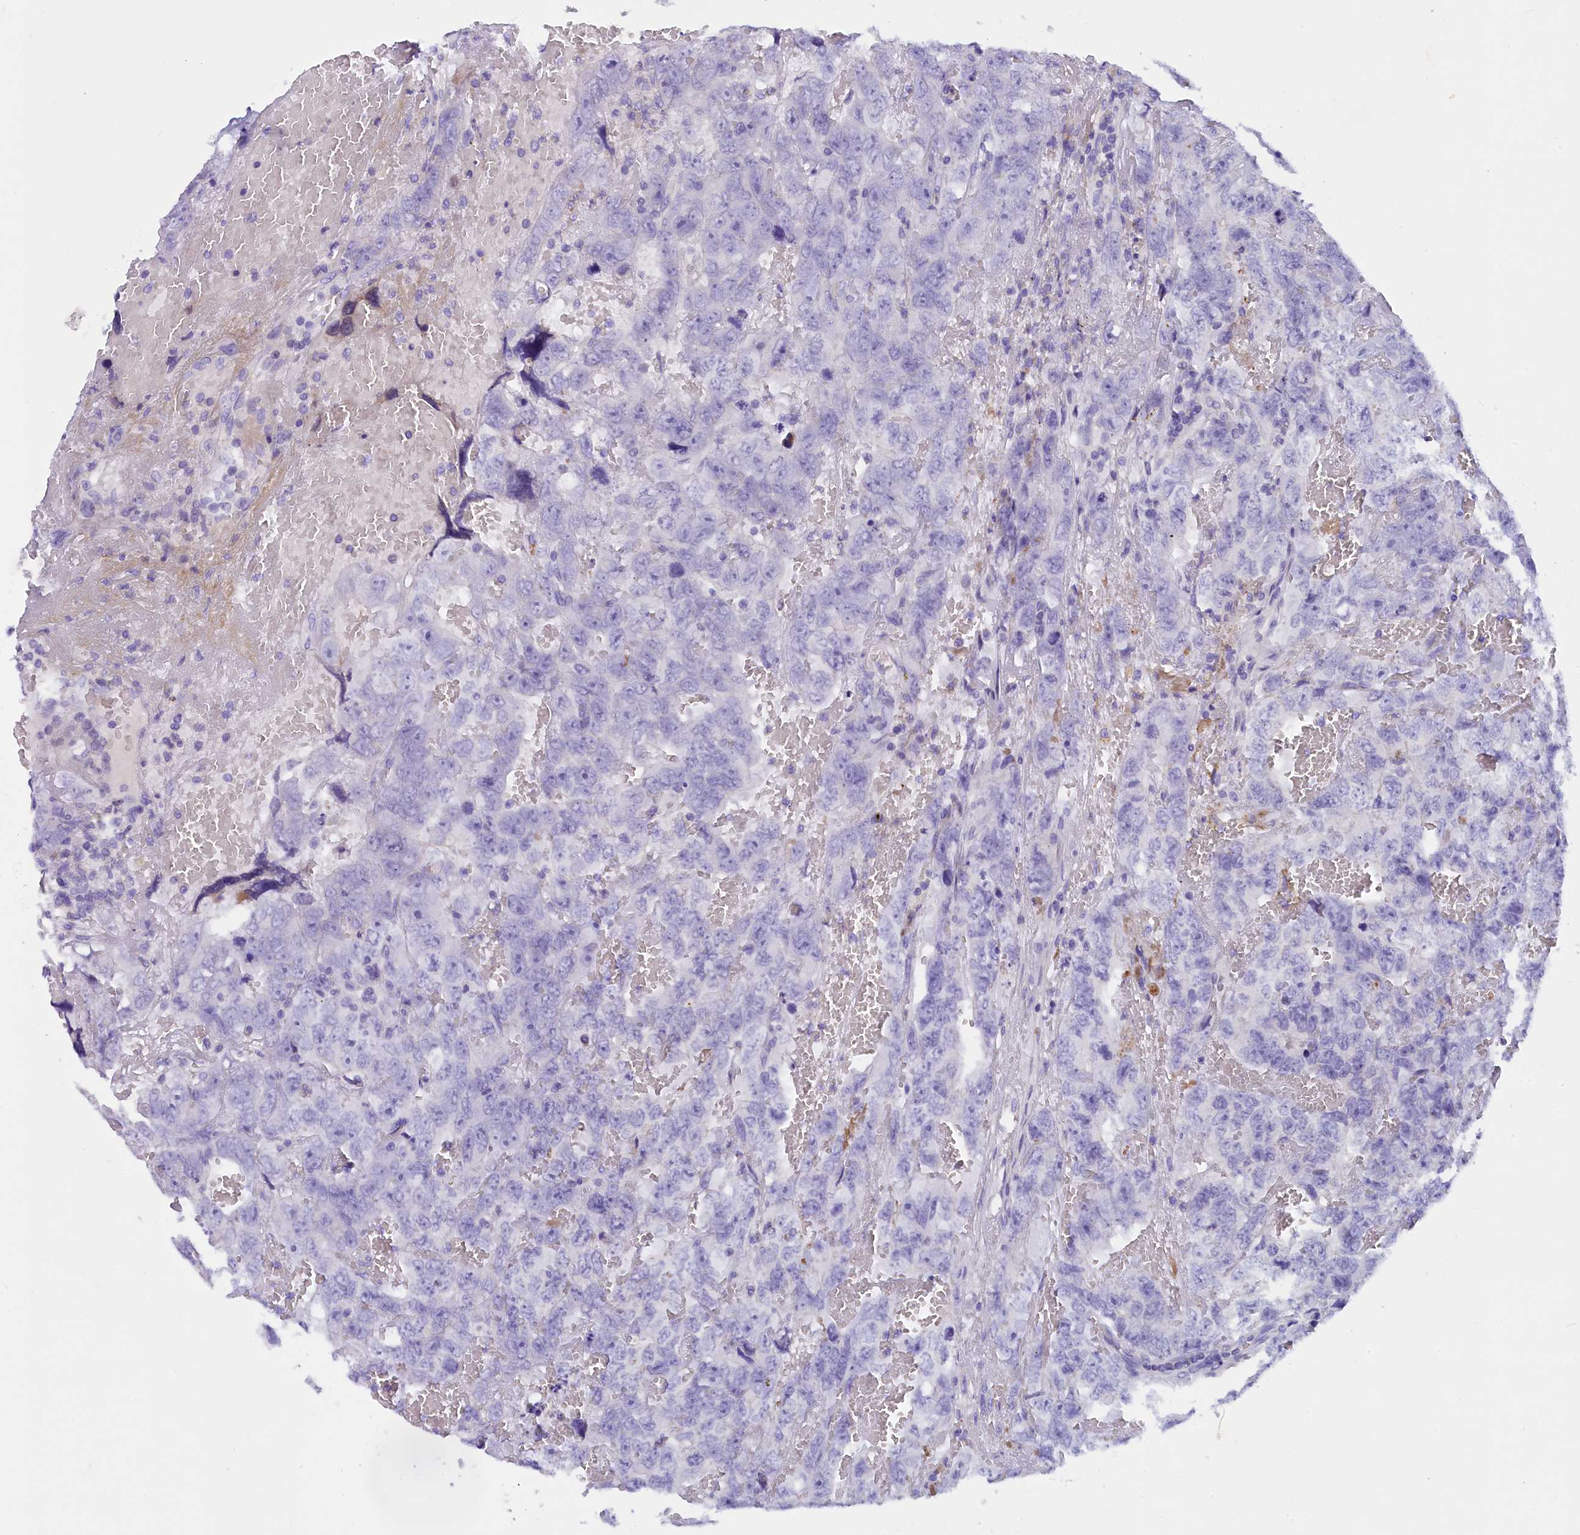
{"staining": {"intensity": "negative", "quantity": "none", "location": "none"}, "tissue": "testis cancer", "cell_type": "Tumor cells", "image_type": "cancer", "snomed": [{"axis": "morphology", "description": "Carcinoma, Embryonal, NOS"}, {"axis": "topography", "description": "Testis"}], "caption": "Testis cancer (embryonal carcinoma) was stained to show a protein in brown. There is no significant staining in tumor cells.", "gene": "RTTN", "patient": {"sex": "male", "age": 45}}